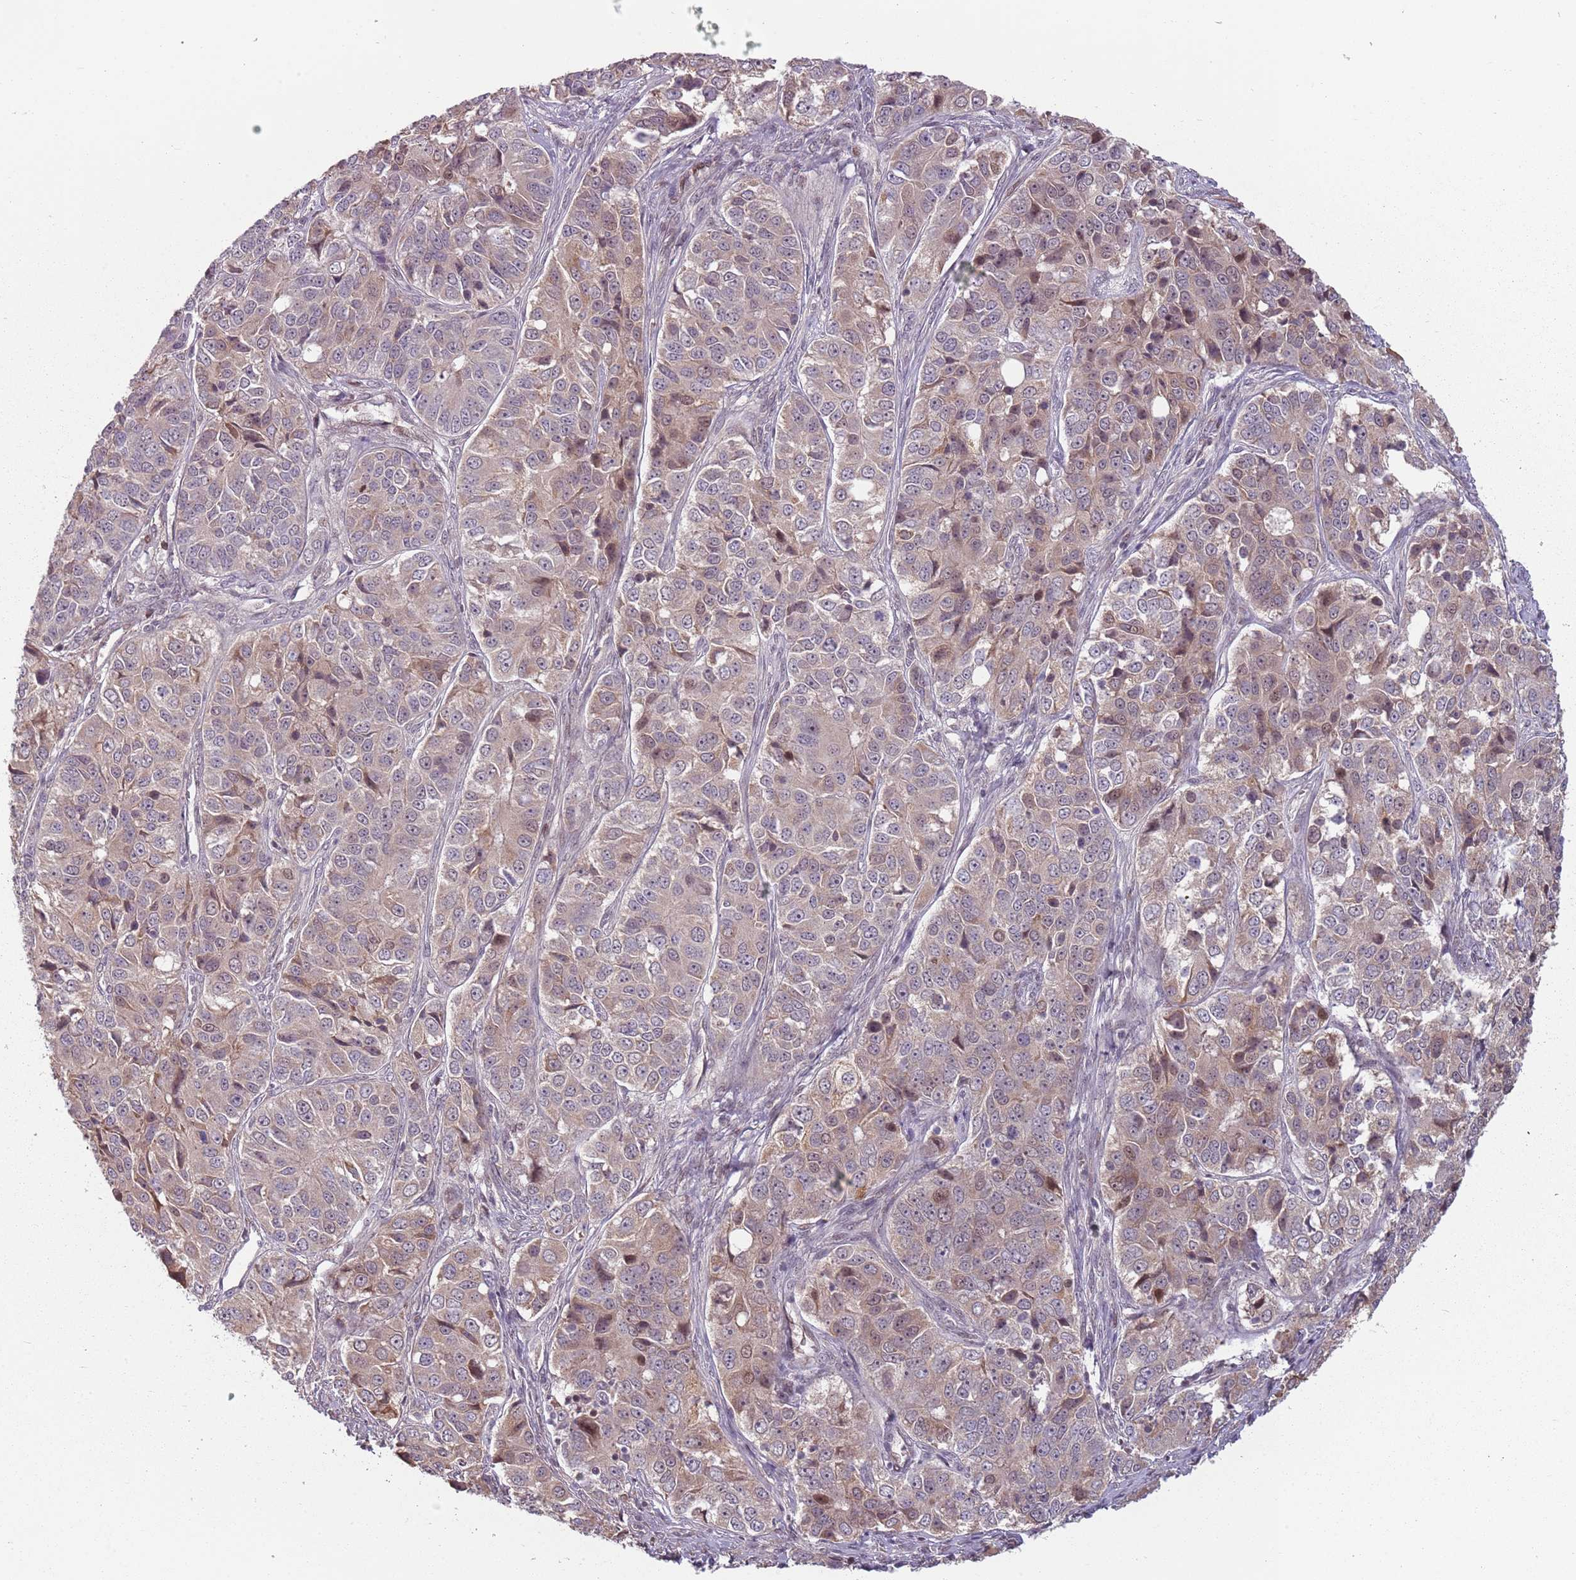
{"staining": {"intensity": "weak", "quantity": ">75%", "location": "cytoplasmic/membranous,nuclear"}, "tissue": "ovarian cancer", "cell_type": "Tumor cells", "image_type": "cancer", "snomed": [{"axis": "morphology", "description": "Carcinoma, endometroid"}, {"axis": "topography", "description": "Ovary"}], "caption": "Brown immunohistochemical staining in ovarian endometroid carcinoma exhibits weak cytoplasmic/membranous and nuclear positivity in about >75% of tumor cells.", "gene": "ADGRG1", "patient": {"sex": "female", "age": 51}}